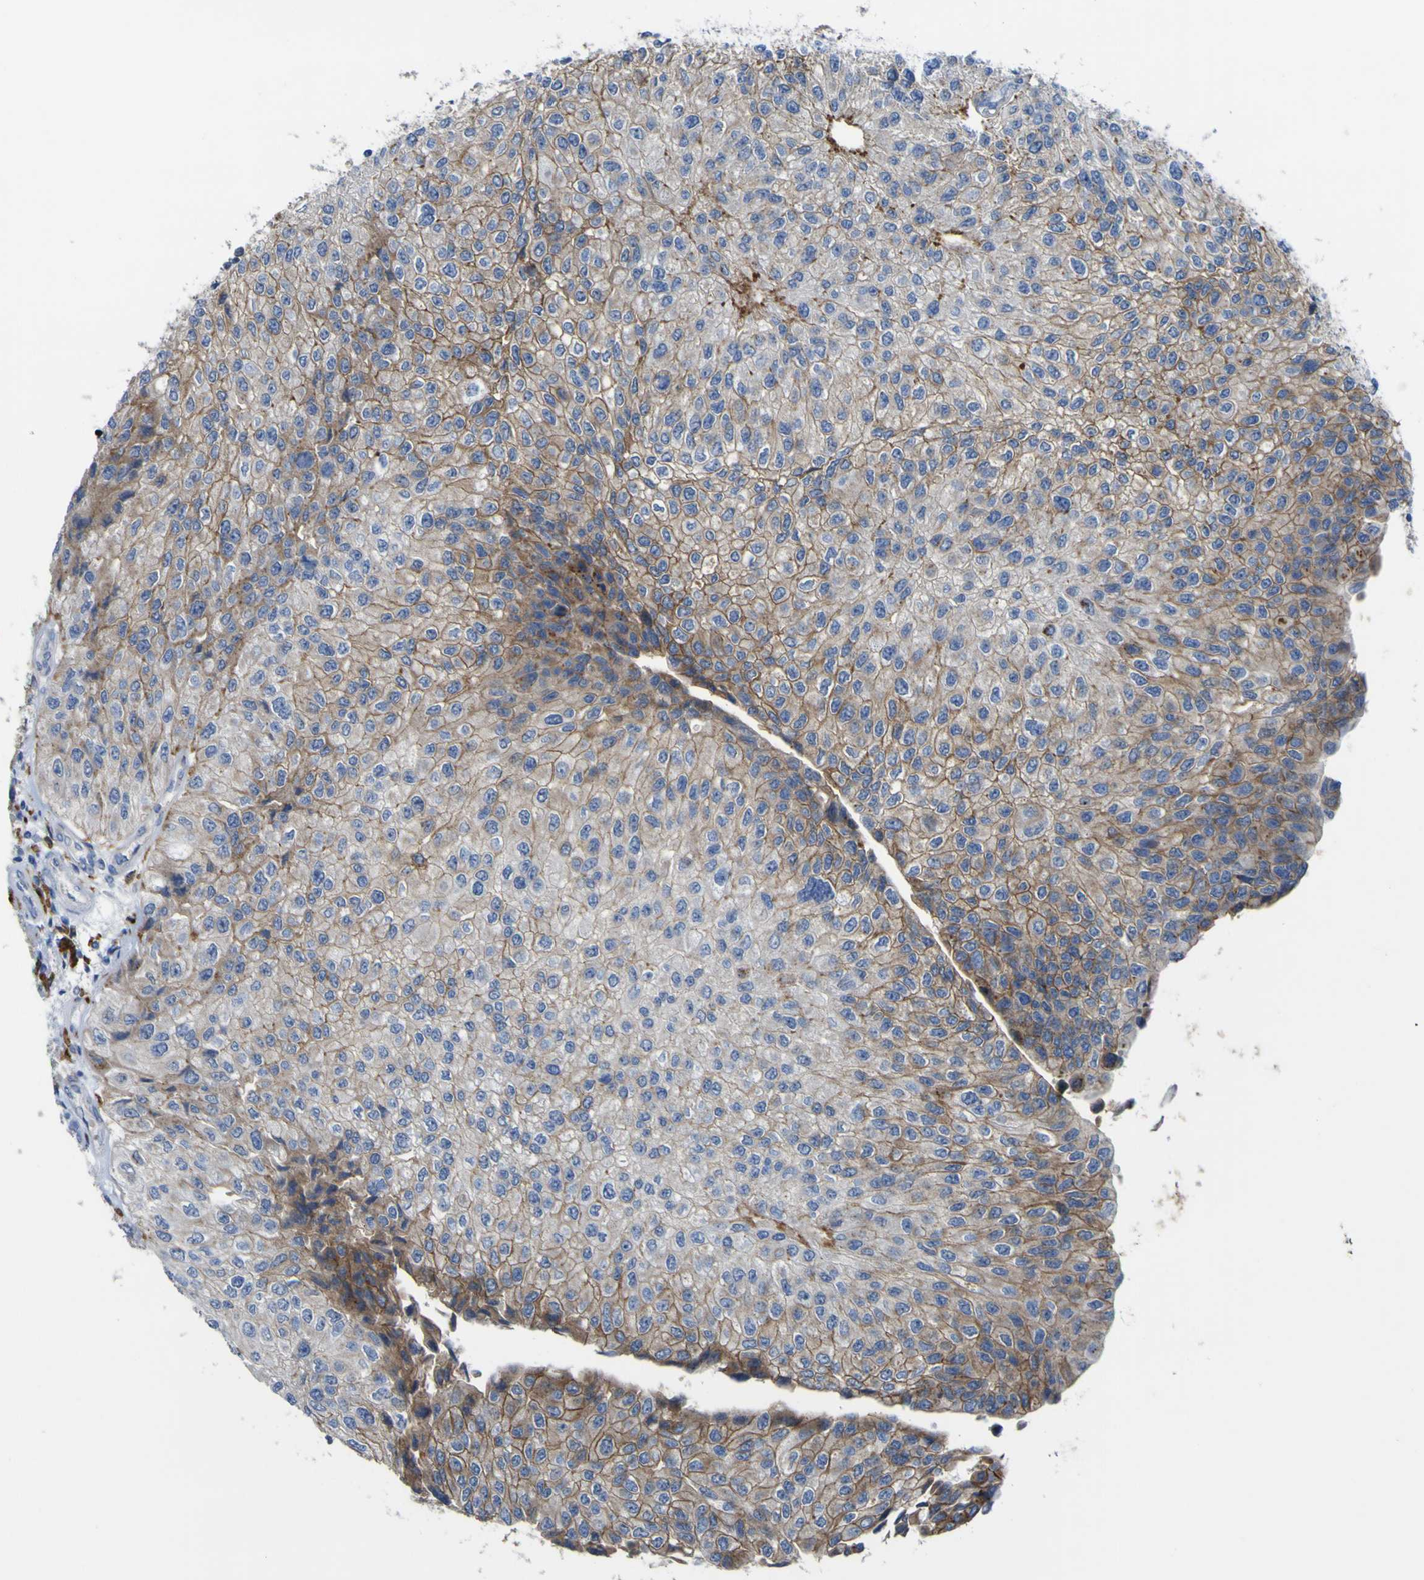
{"staining": {"intensity": "moderate", "quantity": "25%-75%", "location": "cytoplasmic/membranous"}, "tissue": "urothelial cancer", "cell_type": "Tumor cells", "image_type": "cancer", "snomed": [{"axis": "morphology", "description": "Urothelial carcinoma, High grade"}, {"axis": "topography", "description": "Kidney"}, {"axis": "topography", "description": "Urinary bladder"}], "caption": "An IHC histopathology image of tumor tissue is shown. Protein staining in brown highlights moderate cytoplasmic/membranous positivity in urothelial cancer within tumor cells.", "gene": "PTPRF", "patient": {"sex": "male", "age": 77}}